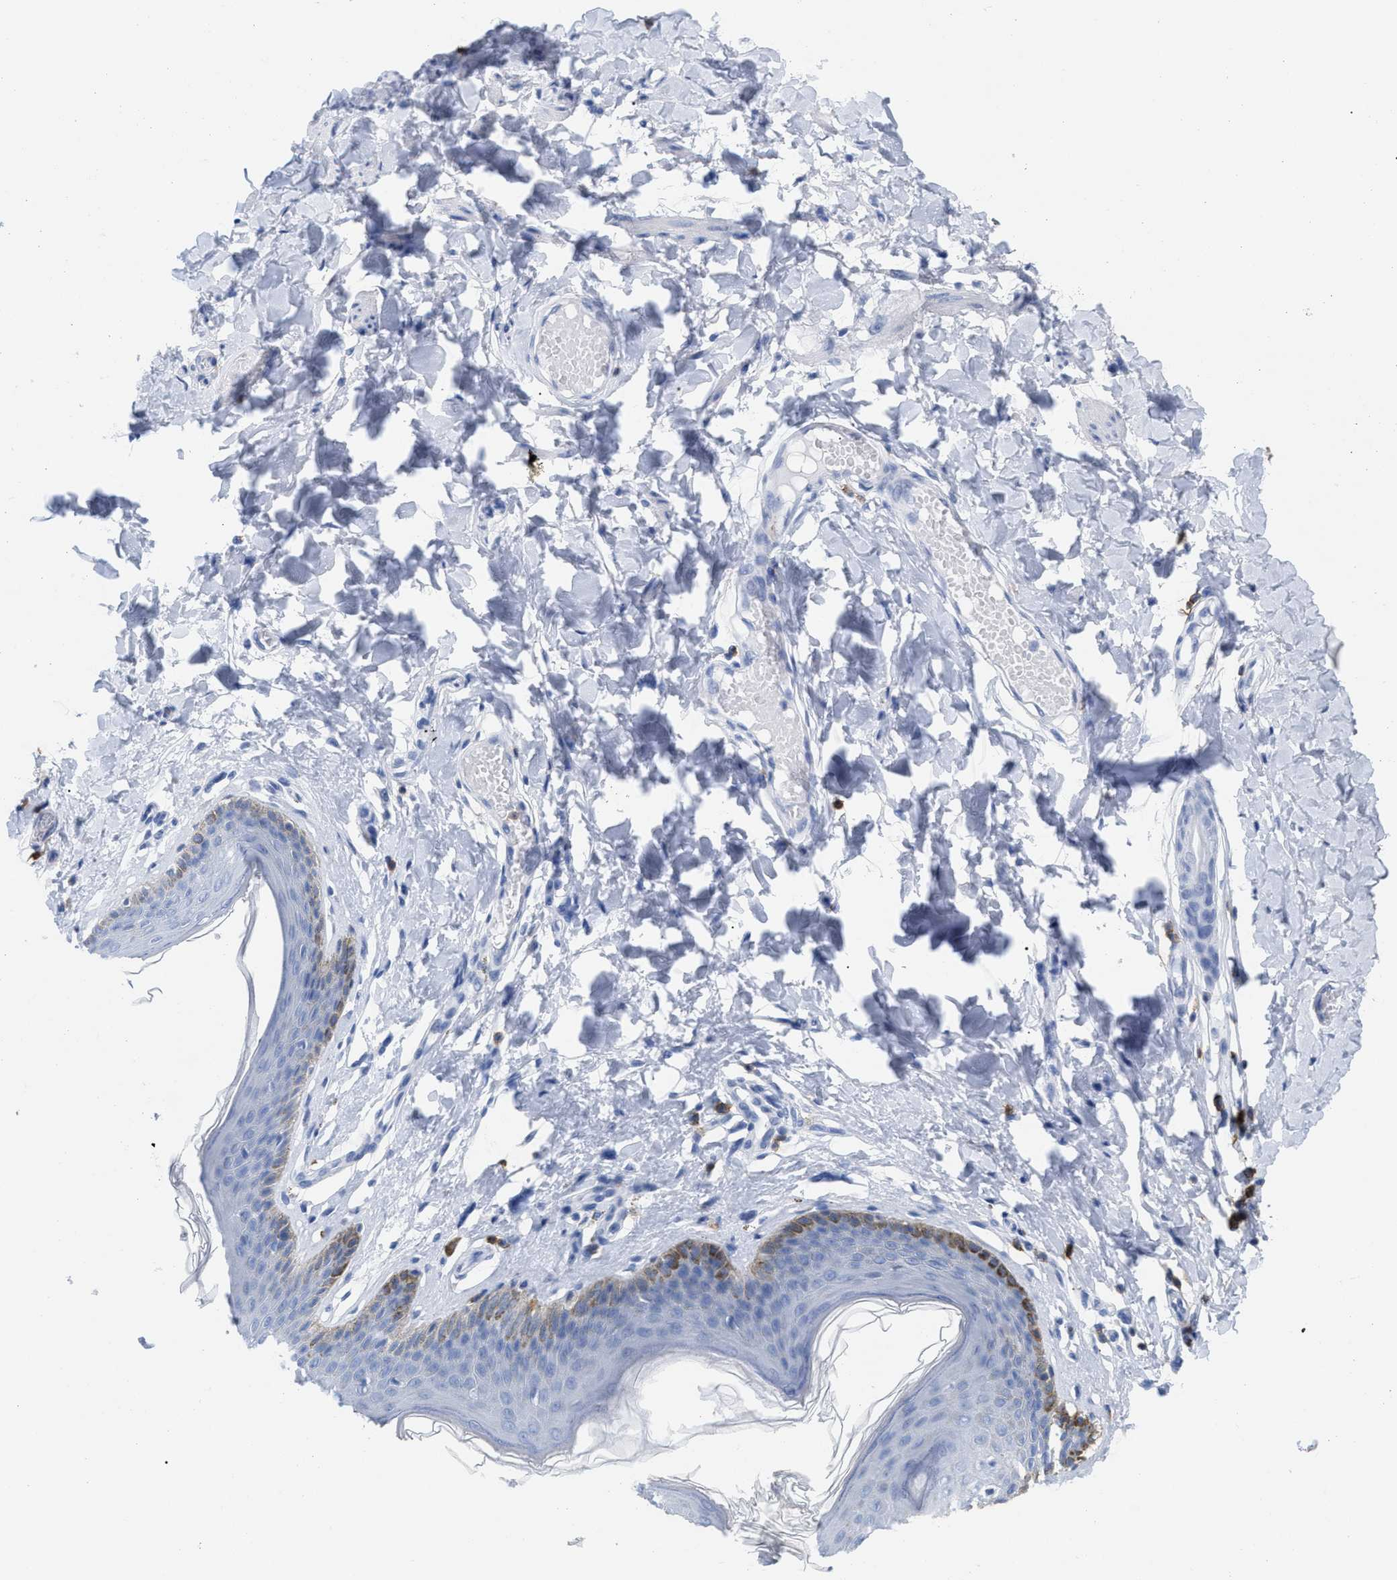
{"staining": {"intensity": "moderate", "quantity": "<25%", "location": "cytoplasmic/membranous"}, "tissue": "skin", "cell_type": "Epidermal cells", "image_type": "normal", "snomed": [{"axis": "morphology", "description": "Normal tissue, NOS"}, {"axis": "topography", "description": "Vulva"}], "caption": "This is an image of immunohistochemistry staining of unremarkable skin, which shows moderate positivity in the cytoplasmic/membranous of epidermal cells.", "gene": "CD5", "patient": {"sex": "female", "age": 66}}